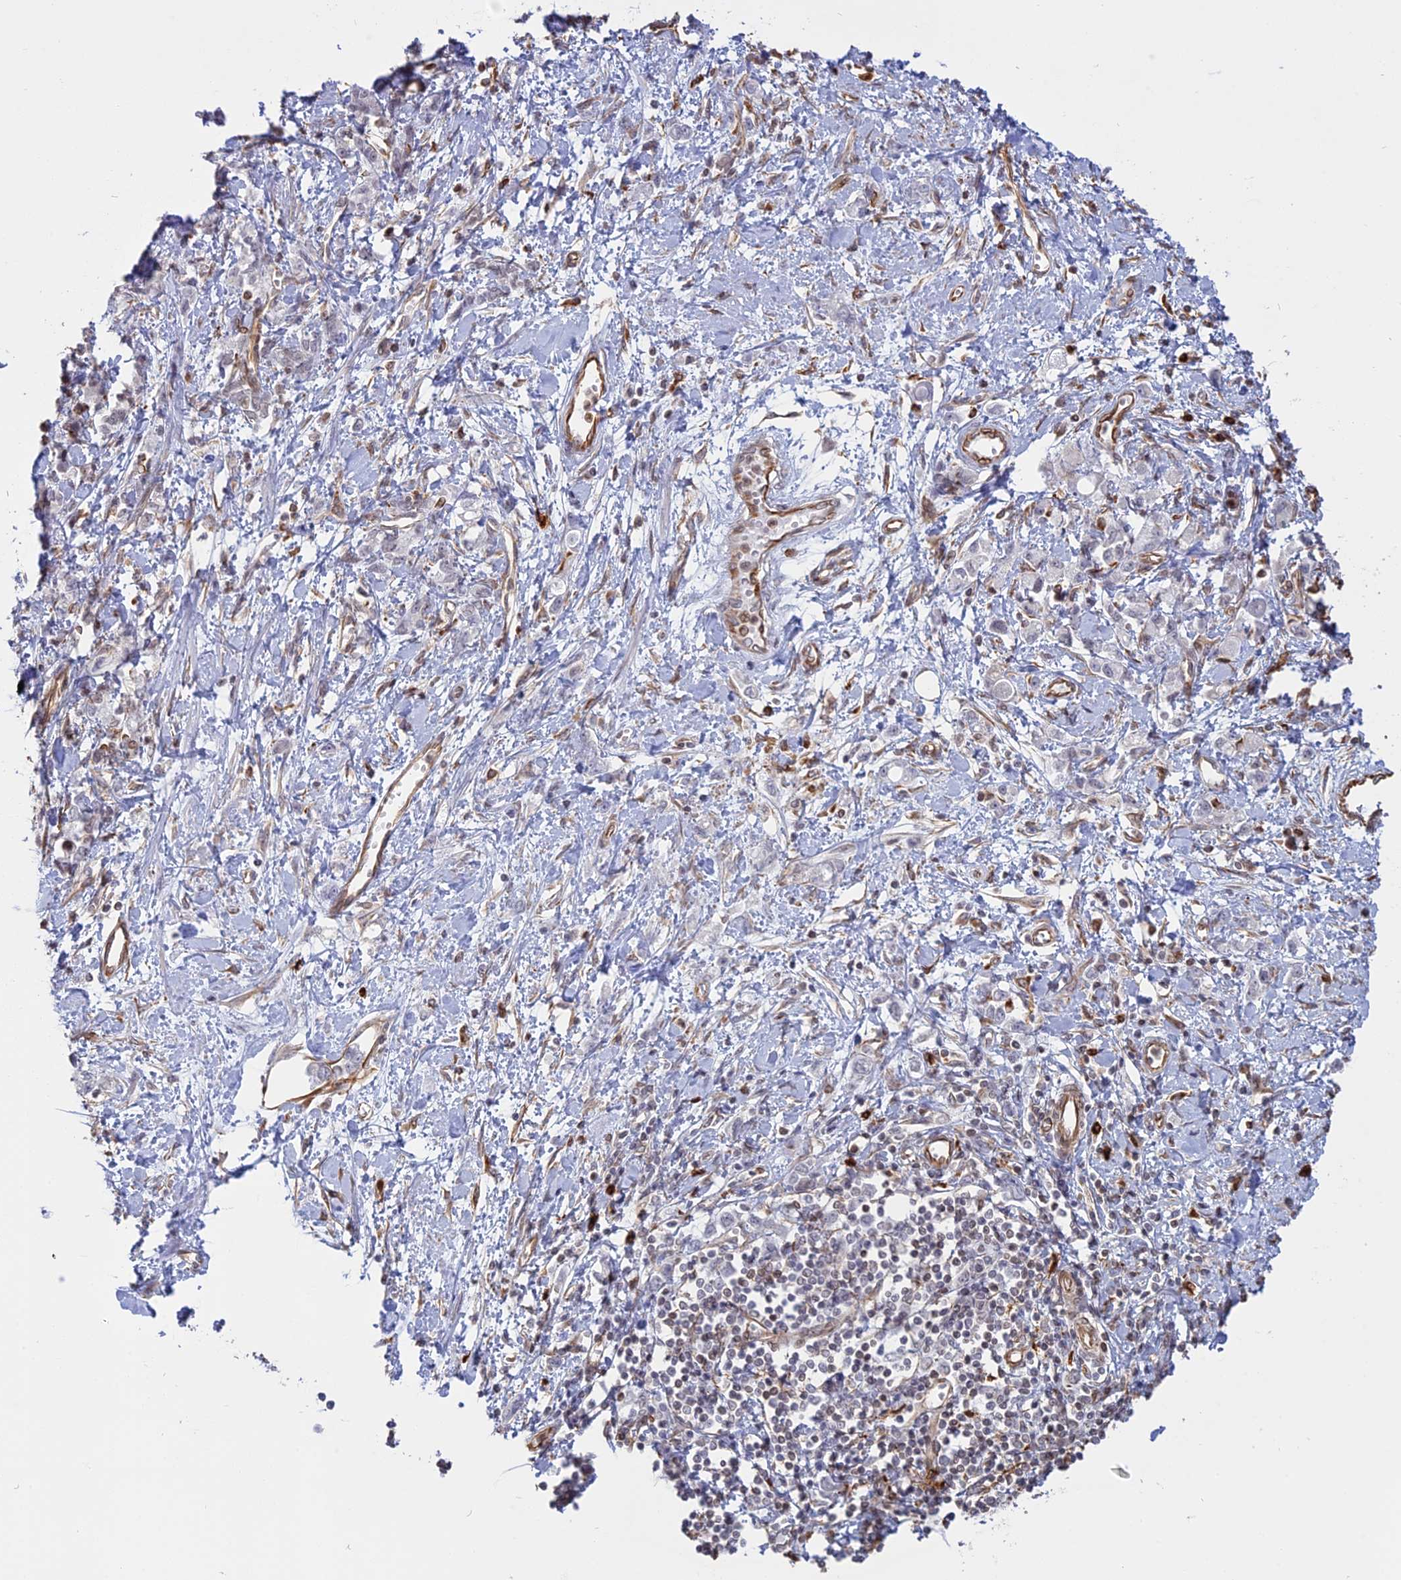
{"staining": {"intensity": "negative", "quantity": "none", "location": "none"}, "tissue": "stomach cancer", "cell_type": "Tumor cells", "image_type": "cancer", "snomed": [{"axis": "morphology", "description": "Adenocarcinoma, NOS"}, {"axis": "topography", "description": "Stomach"}], "caption": "Immunohistochemistry (IHC) of adenocarcinoma (stomach) reveals no staining in tumor cells.", "gene": "APOBR", "patient": {"sex": "female", "age": 76}}